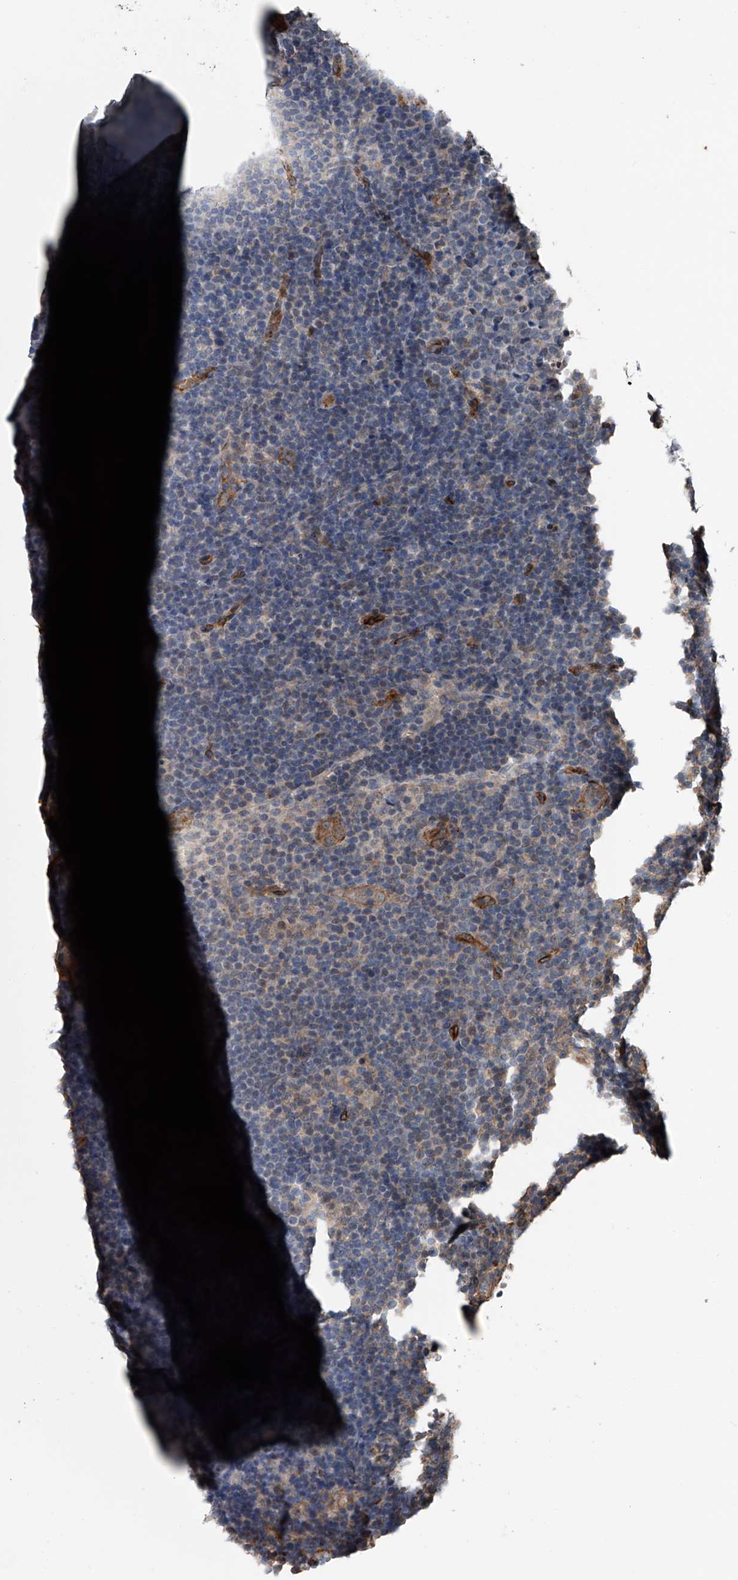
{"staining": {"intensity": "negative", "quantity": "none", "location": "none"}, "tissue": "lymphoma", "cell_type": "Tumor cells", "image_type": "cancer", "snomed": [{"axis": "morphology", "description": "Hodgkin's disease, NOS"}, {"axis": "topography", "description": "Lymph node"}], "caption": "Immunohistochemistry (IHC) of lymphoma demonstrates no expression in tumor cells.", "gene": "LDLRAD2", "patient": {"sex": "female", "age": 57}}